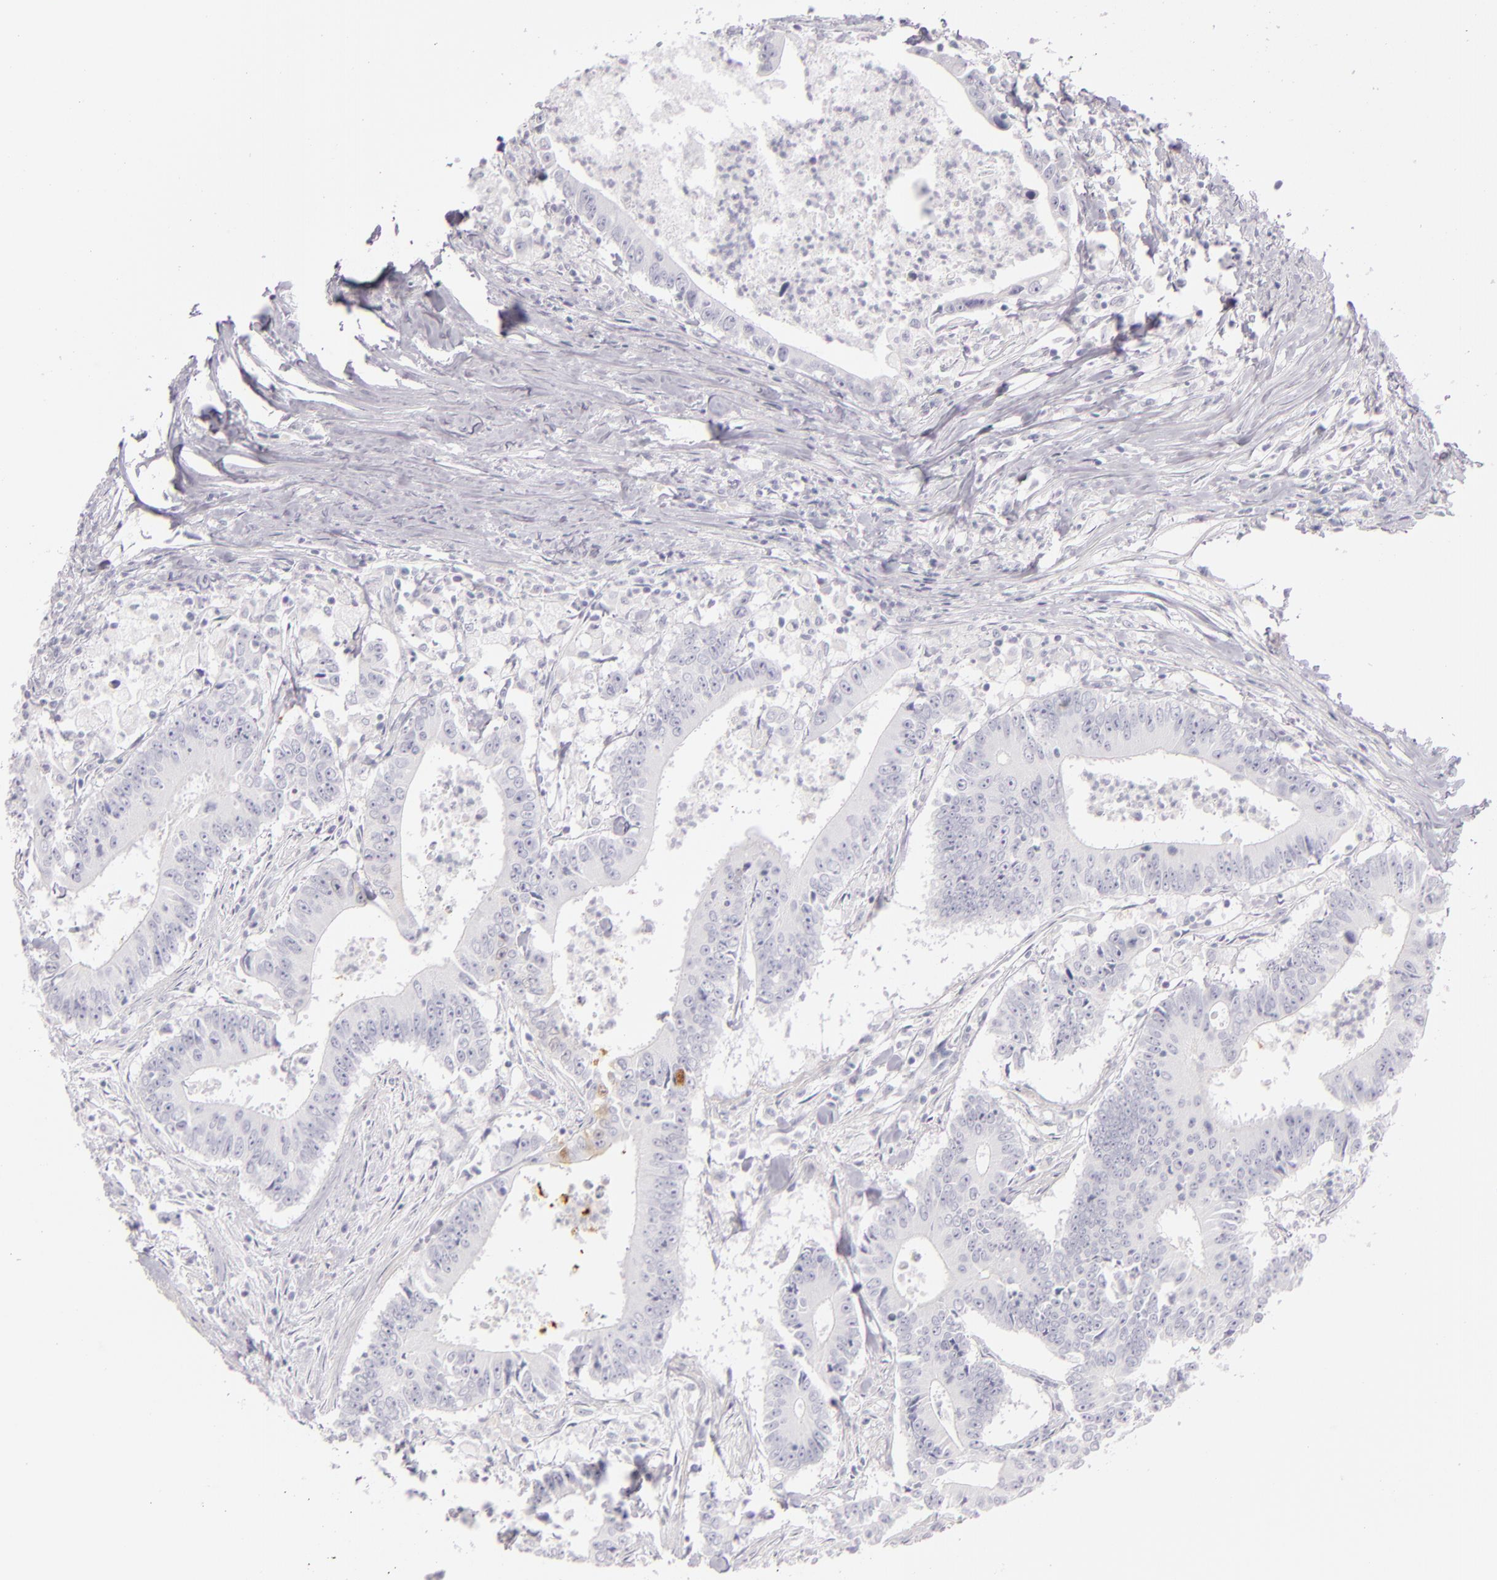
{"staining": {"intensity": "negative", "quantity": "none", "location": "none"}, "tissue": "colorectal cancer", "cell_type": "Tumor cells", "image_type": "cancer", "snomed": [{"axis": "morphology", "description": "Adenocarcinoma, NOS"}, {"axis": "topography", "description": "Colon"}], "caption": "Image shows no protein staining in tumor cells of colorectal adenocarcinoma tissue. Nuclei are stained in blue.", "gene": "FABP1", "patient": {"sex": "male", "age": 55}}